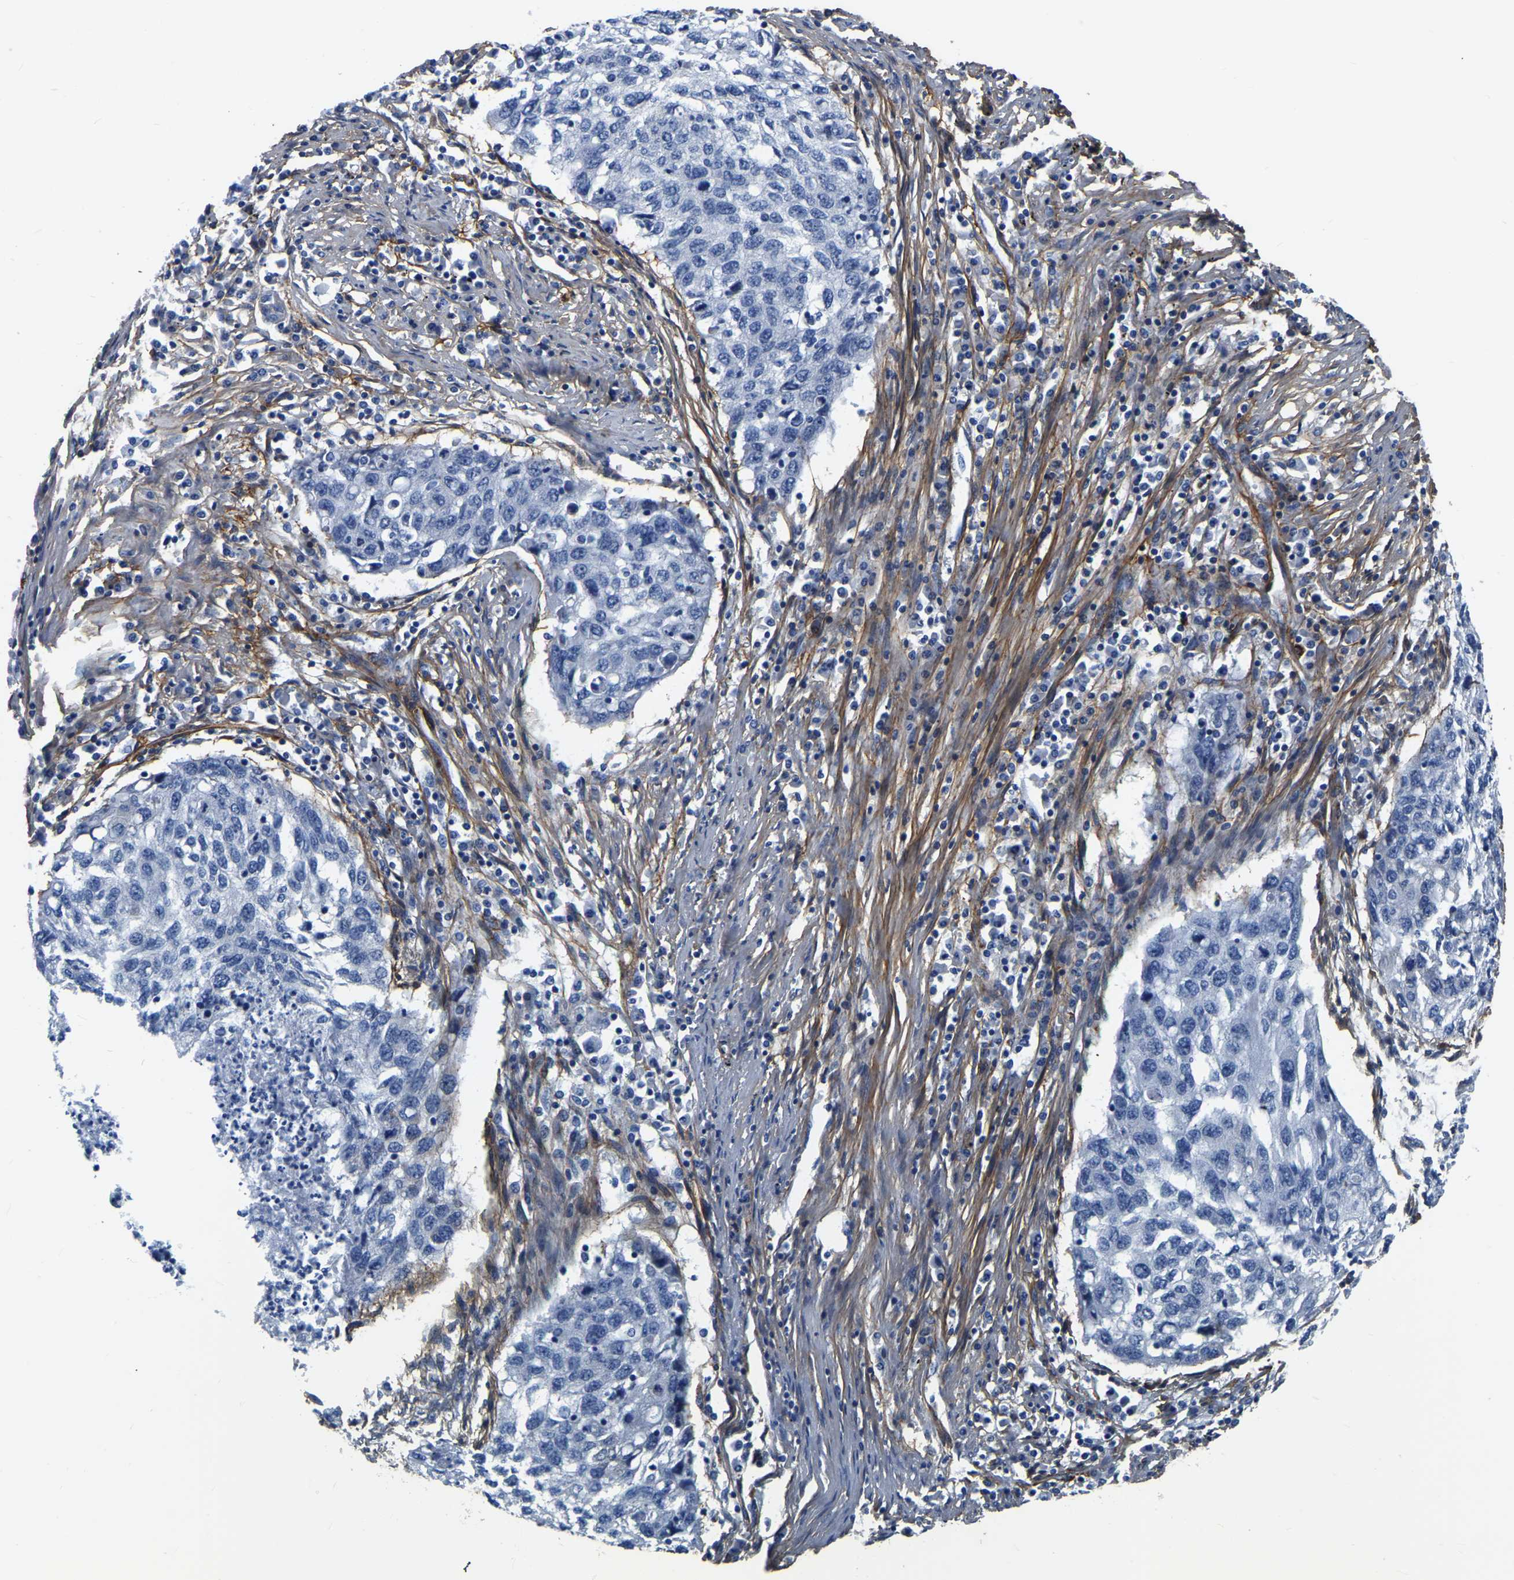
{"staining": {"intensity": "negative", "quantity": "none", "location": "none"}, "tissue": "lung cancer", "cell_type": "Tumor cells", "image_type": "cancer", "snomed": [{"axis": "morphology", "description": "Squamous cell carcinoma, NOS"}, {"axis": "topography", "description": "Lung"}], "caption": "Tumor cells show no significant staining in squamous cell carcinoma (lung).", "gene": "COL6A1", "patient": {"sex": "female", "age": 63}}